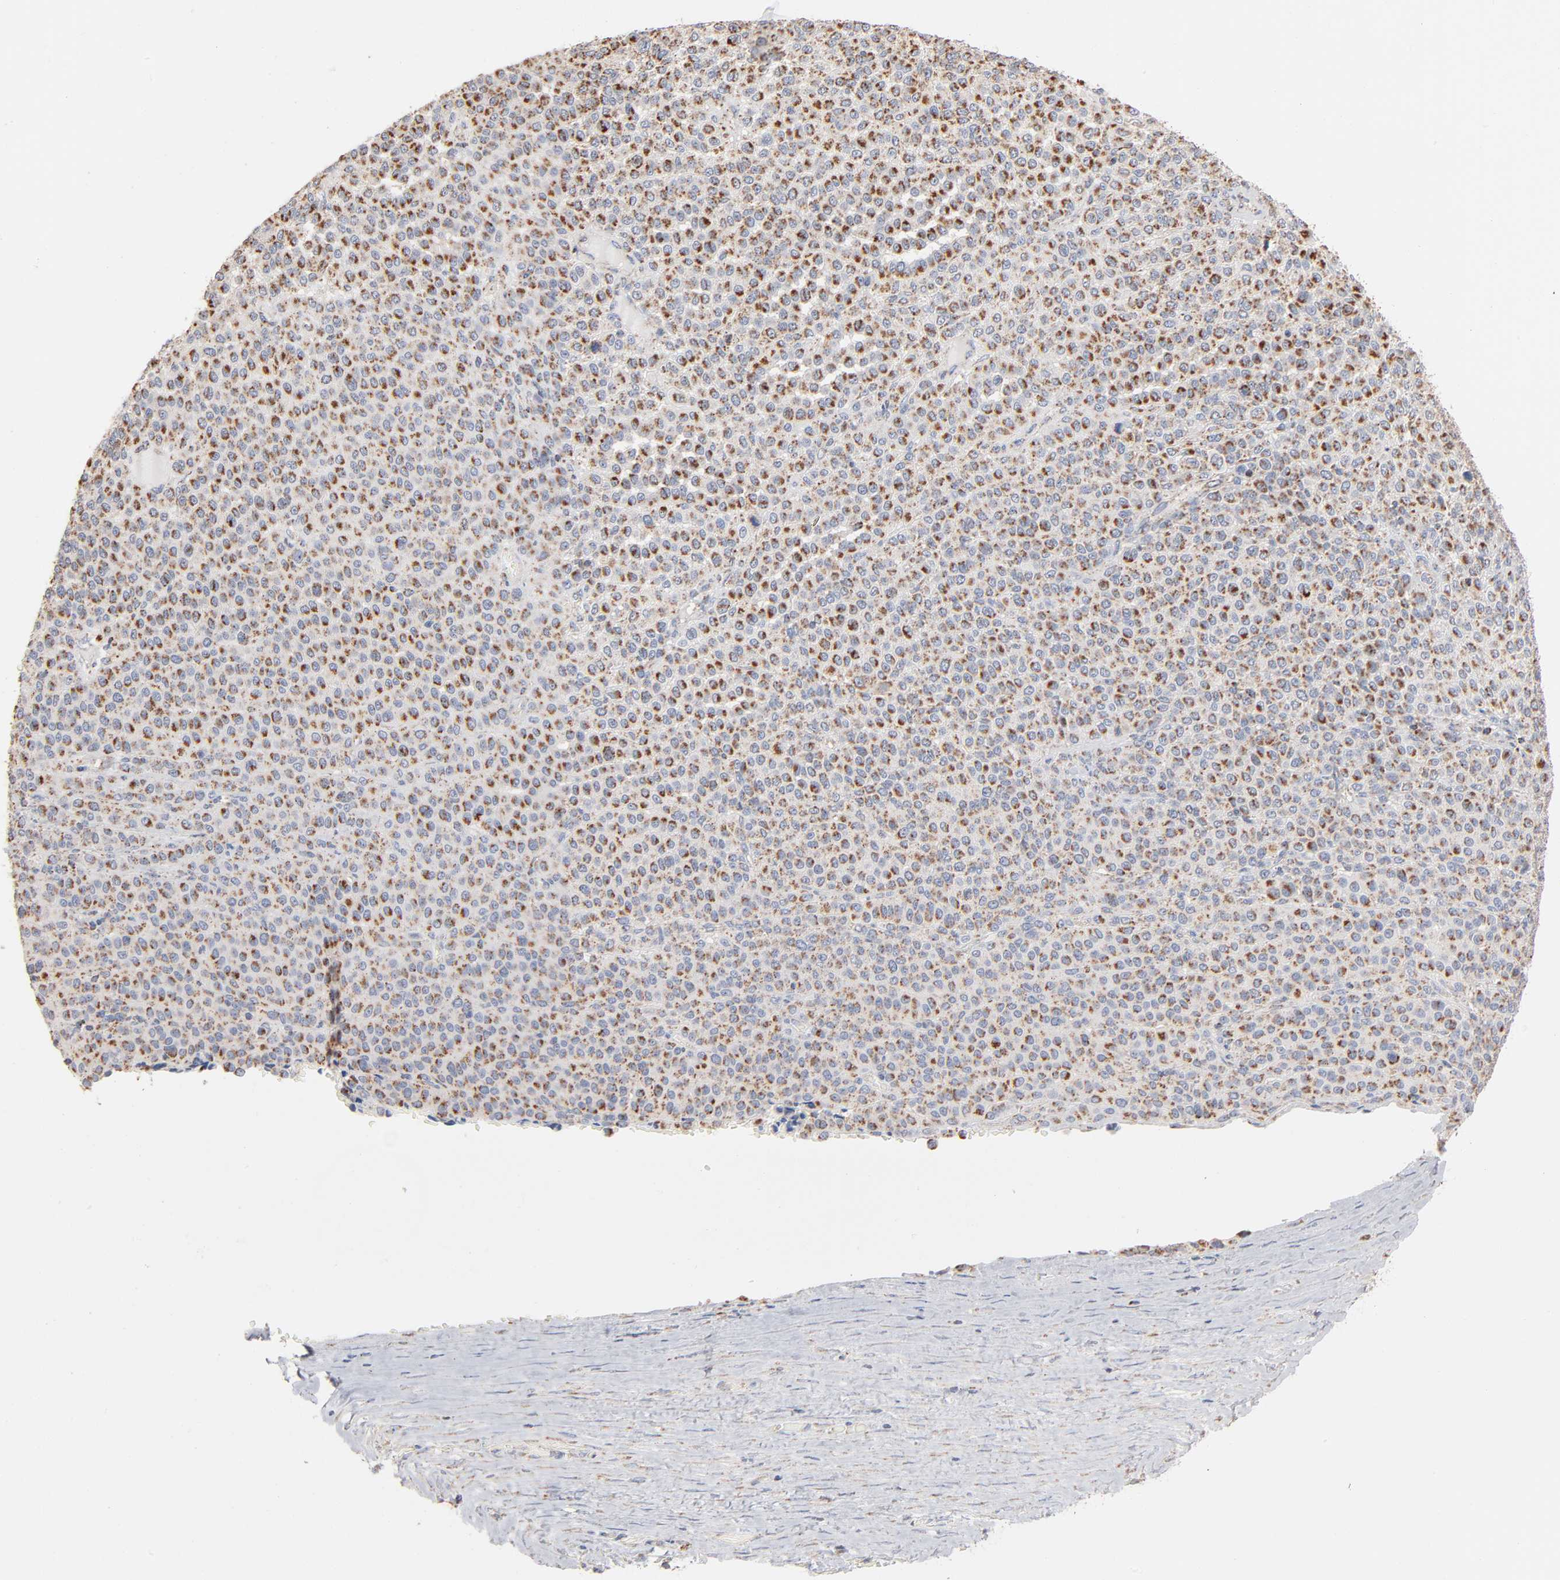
{"staining": {"intensity": "strong", "quantity": ">75%", "location": "cytoplasmic/membranous"}, "tissue": "melanoma", "cell_type": "Tumor cells", "image_type": "cancer", "snomed": [{"axis": "morphology", "description": "Malignant melanoma, Metastatic site"}, {"axis": "topography", "description": "Pancreas"}], "caption": "Malignant melanoma (metastatic site) stained with a brown dye reveals strong cytoplasmic/membranous positive positivity in about >75% of tumor cells.", "gene": "UQCRC1", "patient": {"sex": "female", "age": 30}}